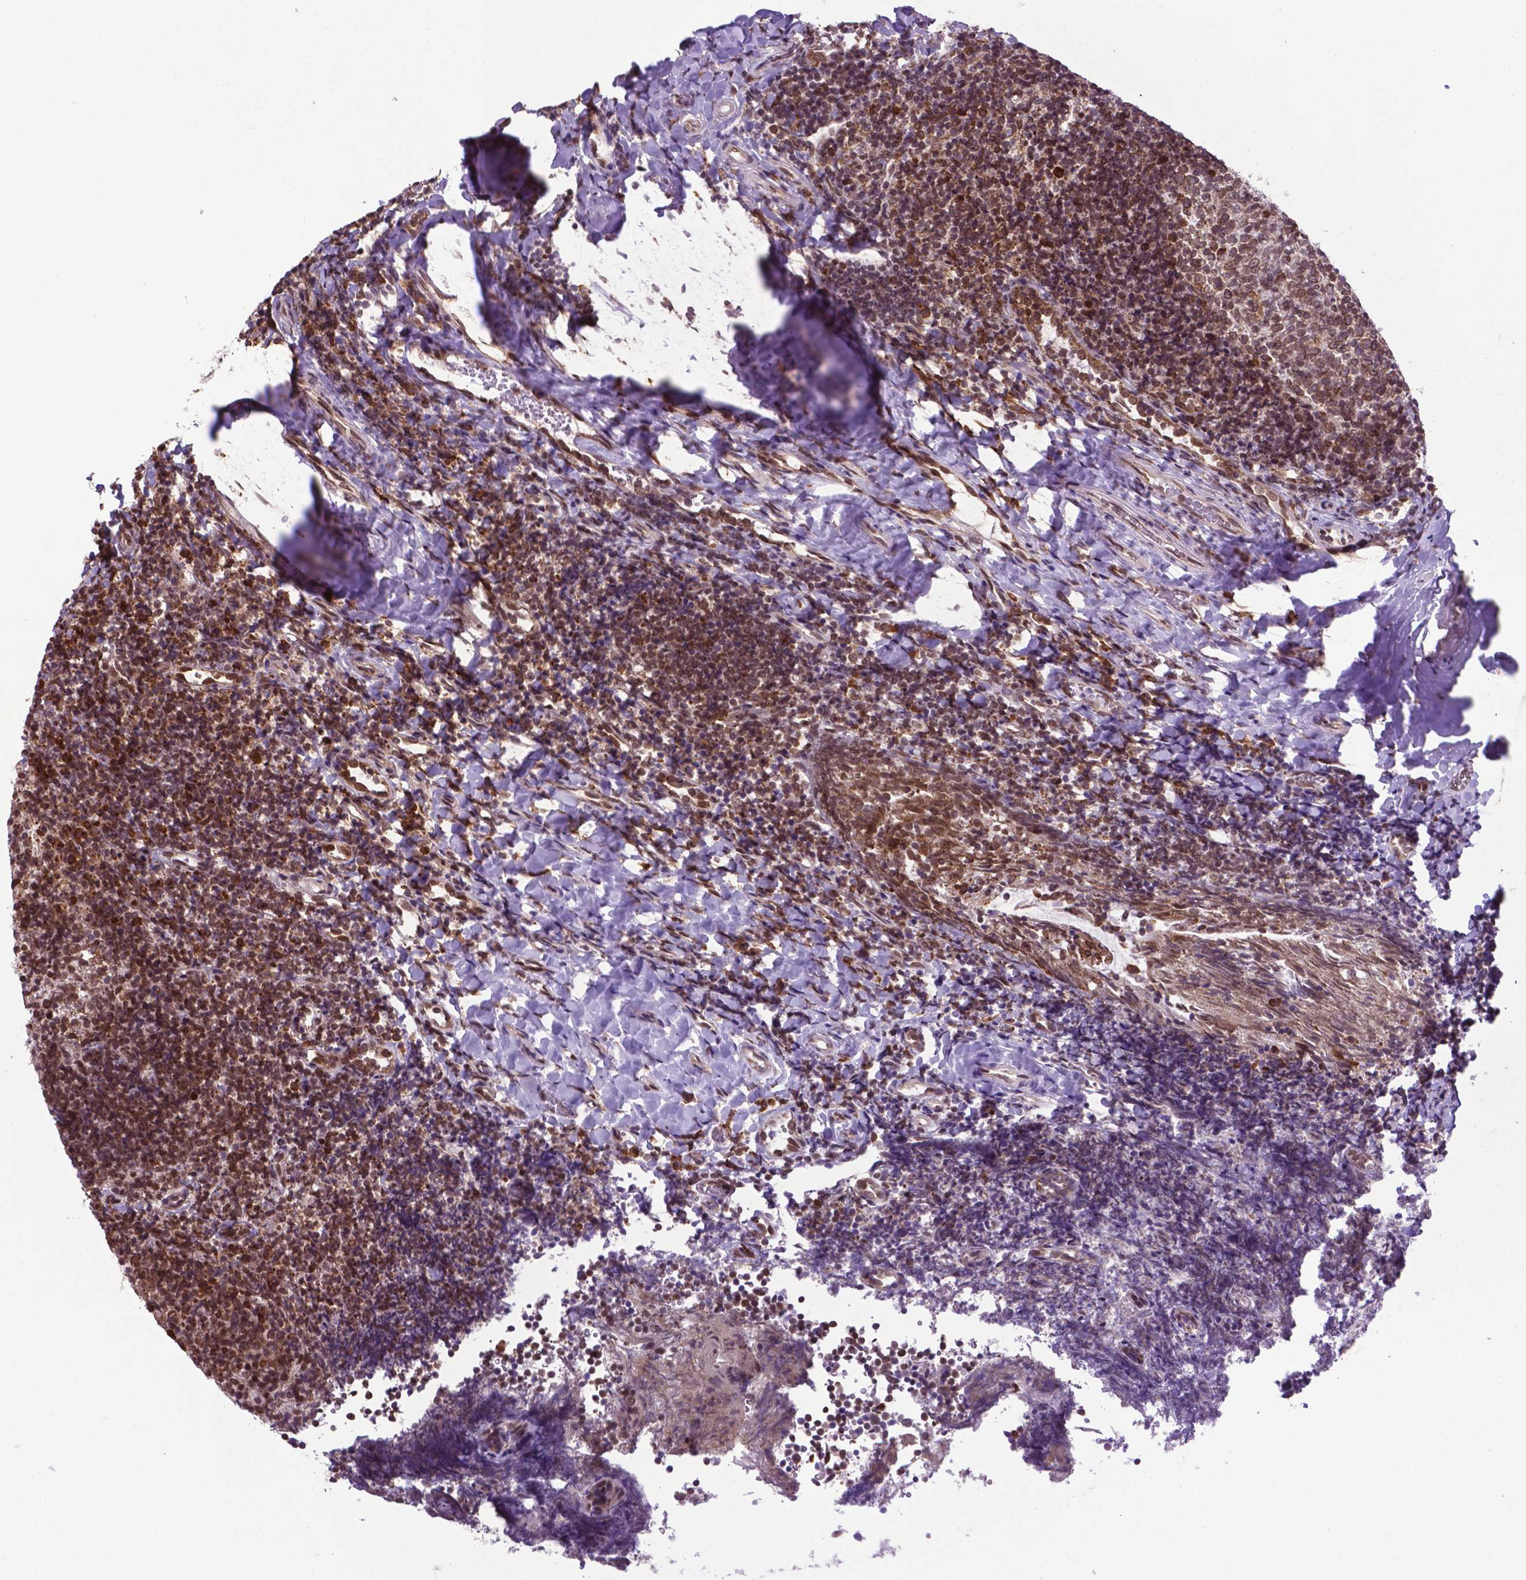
{"staining": {"intensity": "moderate", "quantity": "25%-75%", "location": "cytoplasmic/membranous"}, "tissue": "tonsil", "cell_type": "Germinal center cells", "image_type": "normal", "snomed": [{"axis": "morphology", "description": "Normal tissue, NOS"}, {"axis": "topography", "description": "Tonsil"}], "caption": "Benign tonsil exhibits moderate cytoplasmic/membranous expression in about 25%-75% of germinal center cells The staining was performed using DAB (3,3'-diaminobenzidine), with brown indicating positive protein expression. Nuclei are stained blue with hematoxylin..", "gene": "ENSG00000269590", "patient": {"sex": "female", "age": 10}}